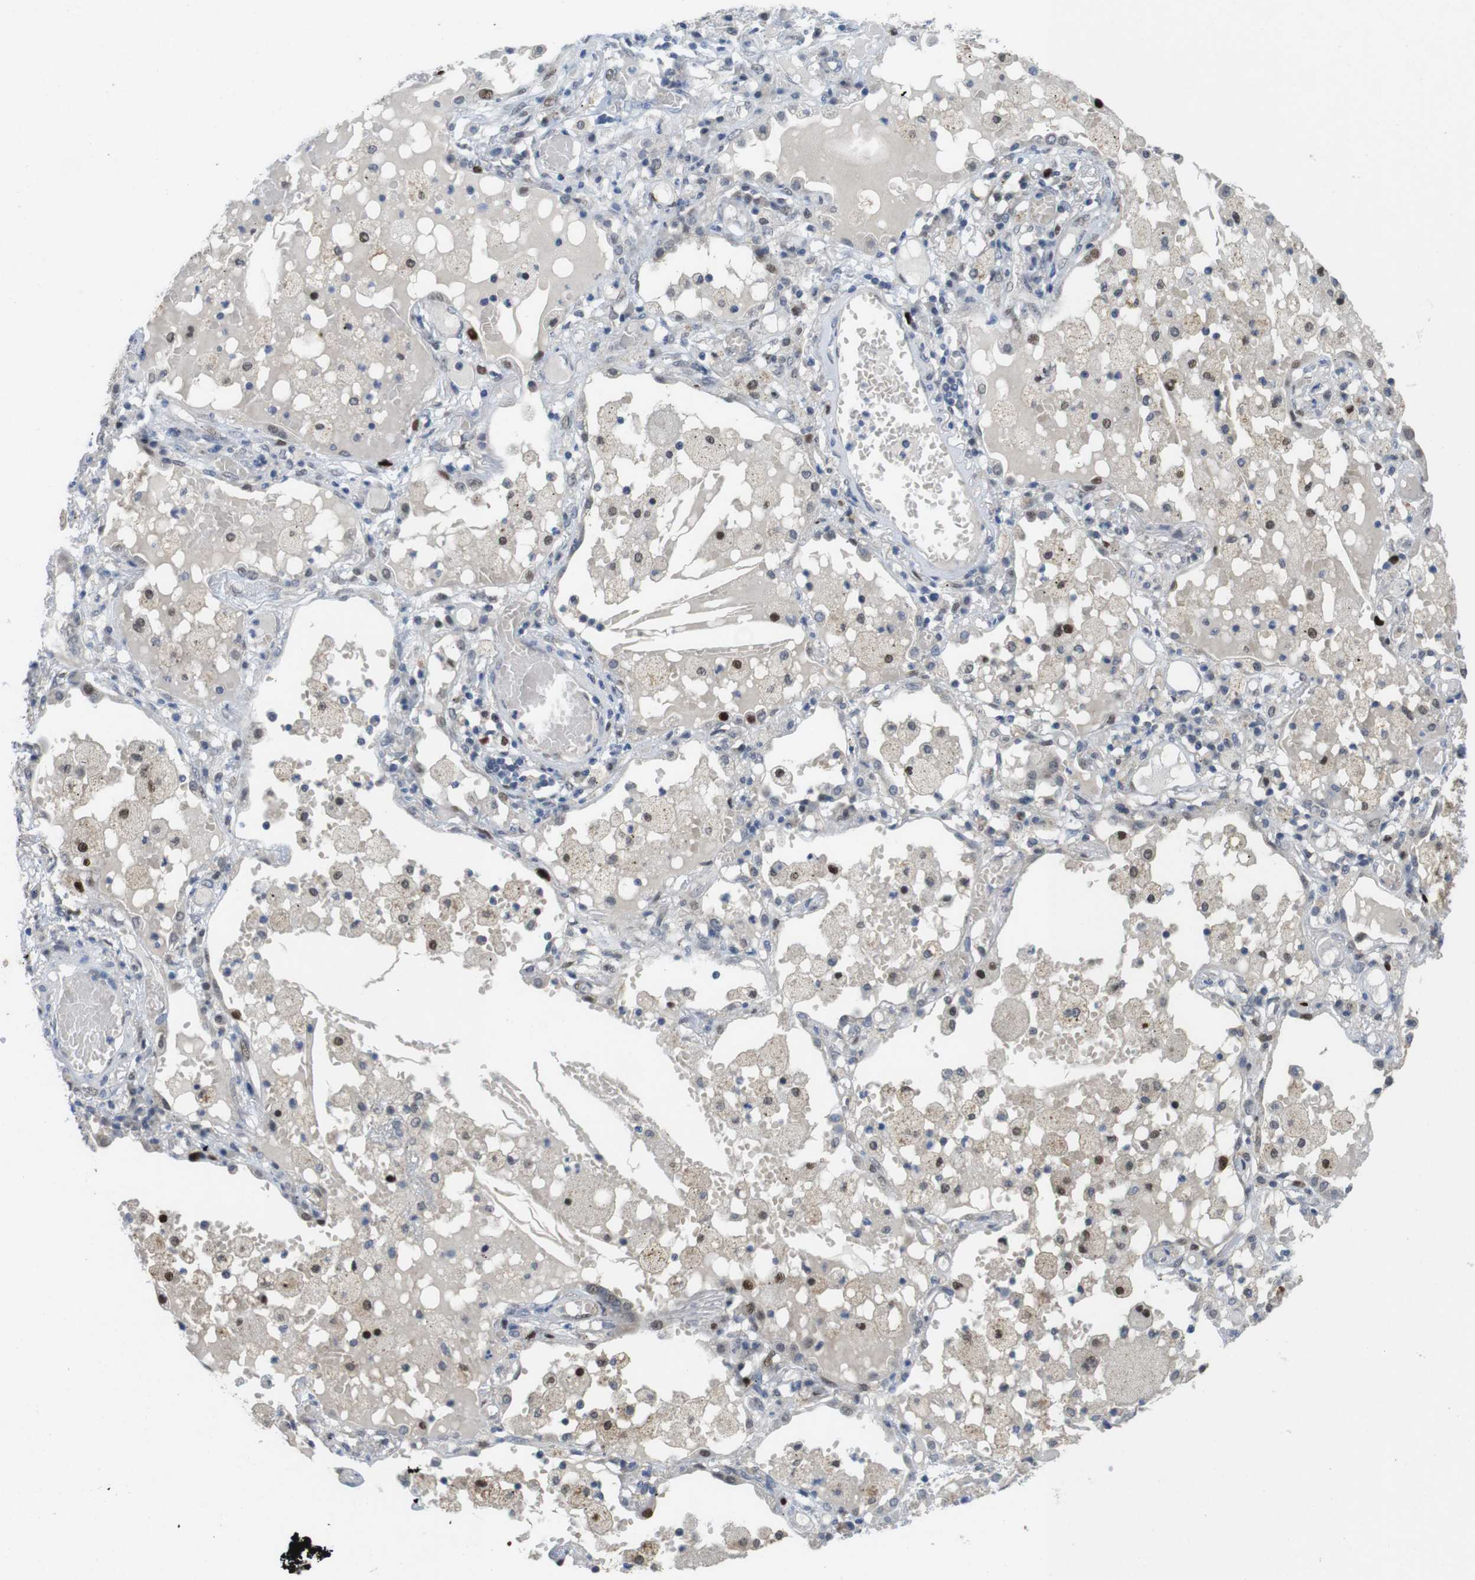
{"staining": {"intensity": "strong", "quantity": "<25%", "location": "nuclear"}, "tissue": "lung cancer", "cell_type": "Tumor cells", "image_type": "cancer", "snomed": [{"axis": "morphology", "description": "Squamous cell carcinoma, NOS"}, {"axis": "topography", "description": "Lung"}], "caption": "Immunohistochemistry histopathology image of human lung cancer stained for a protein (brown), which displays medium levels of strong nuclear expression in about <25% of tumor cells.", "gene": "KPNA2", "patient": {"sex": "male", "age": 71}}